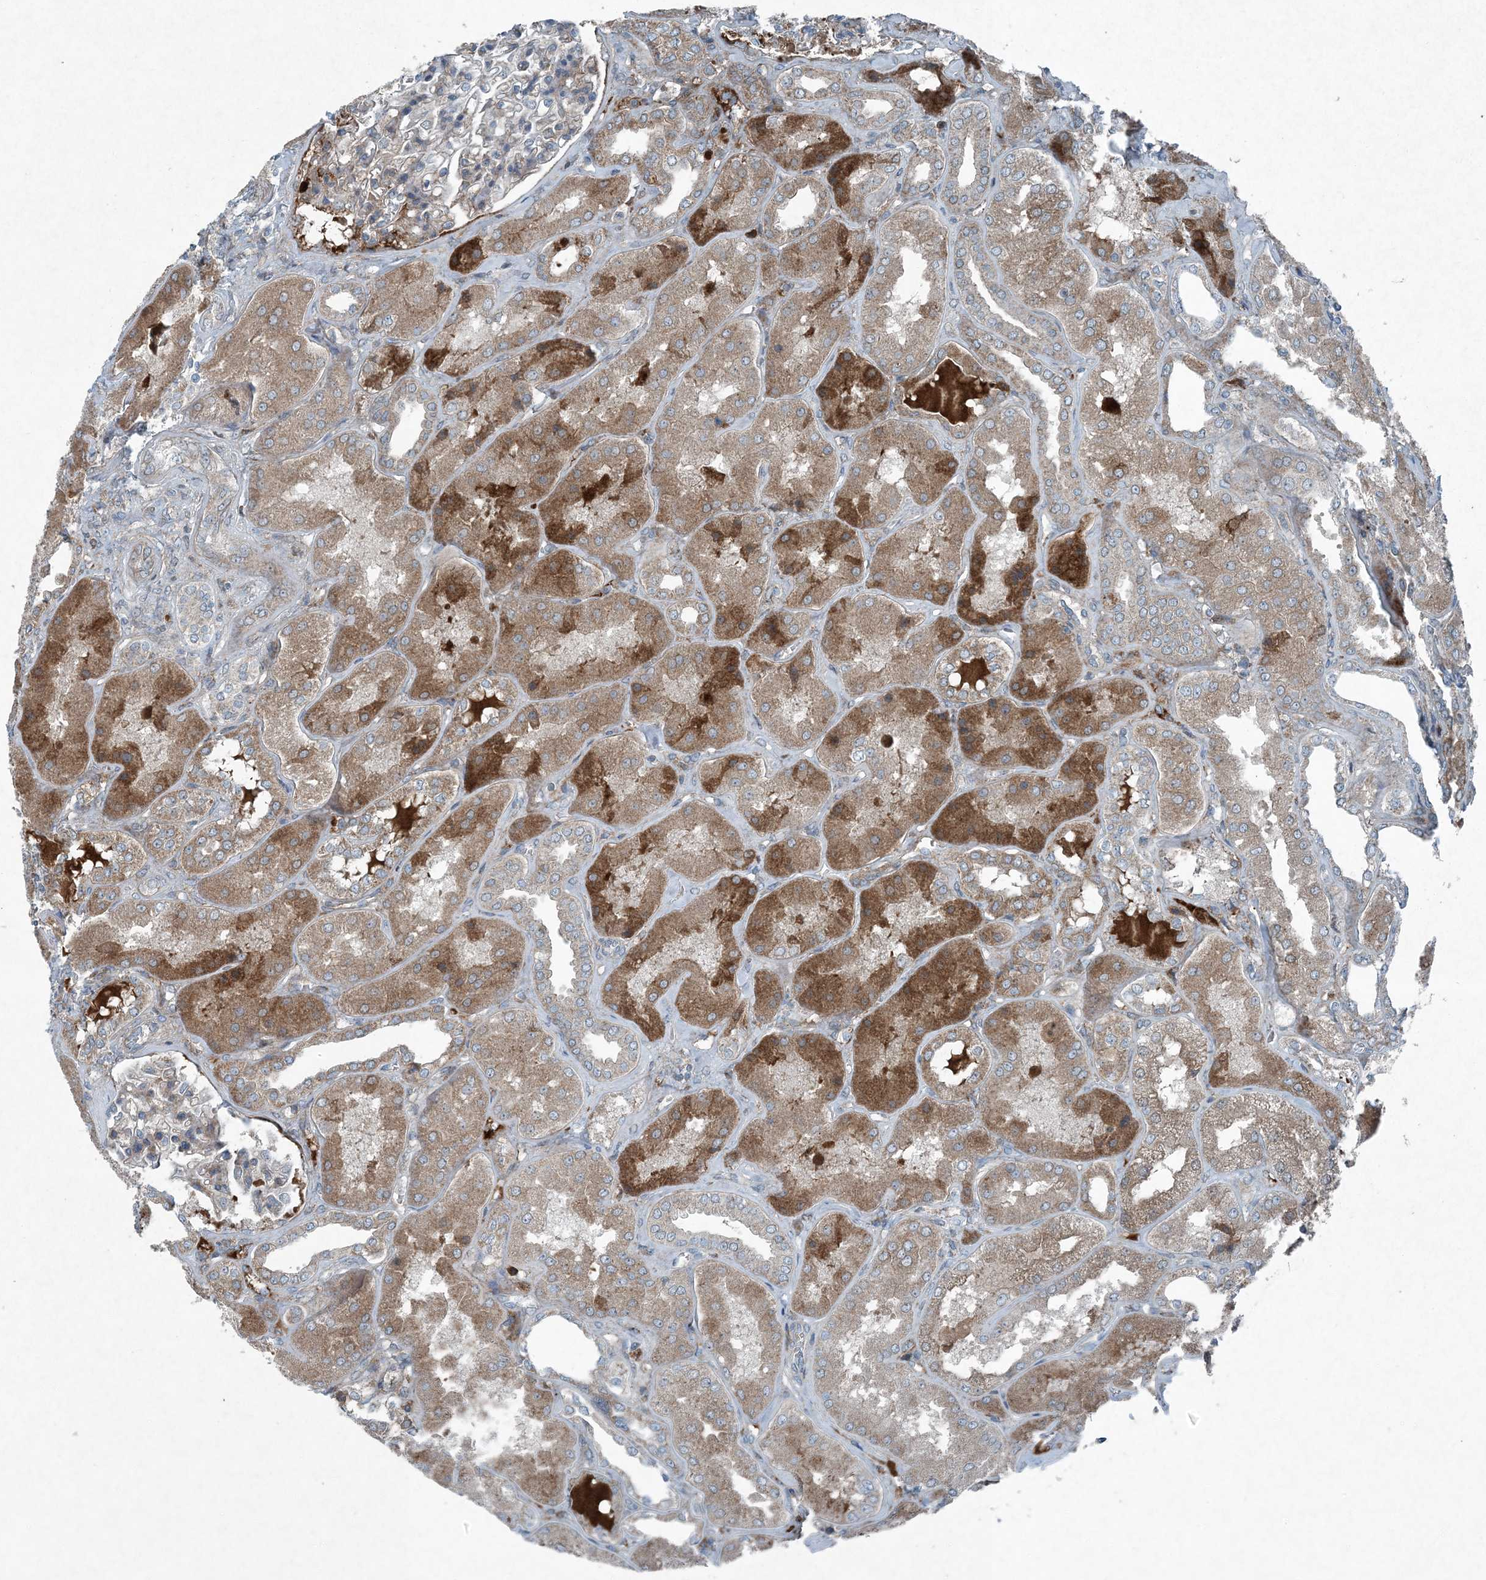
{"staining": {"intensity": "moderate", "quantity": "<25%", "location": "cytoplasmic/membranous"}, "tissue": "kidney", "cell_type": "Cells in glomeruli", "image_type": "normal", "snomed": [{"axis": "morphology", "description": "Normal tissue, NOS"}, {"axis": "topography", "description": "Kidney"}], "caption": "High-magnification brightfield microscopy of unremarkable kidney stained with DAB (brown) and counterstained with hematoxylin (blue). cells in glomeruli exhibit moderate cytoplasmic/membranous staining is seen in approximately<25% of cells. Using DAB (3,3'-diaminobenzidine) (brown) and hematoxylin (blue) stains, captured at high magnification using brightfield microscopy.", "gene": "APOM", "patient": {"sex": "female", "age": 56}}